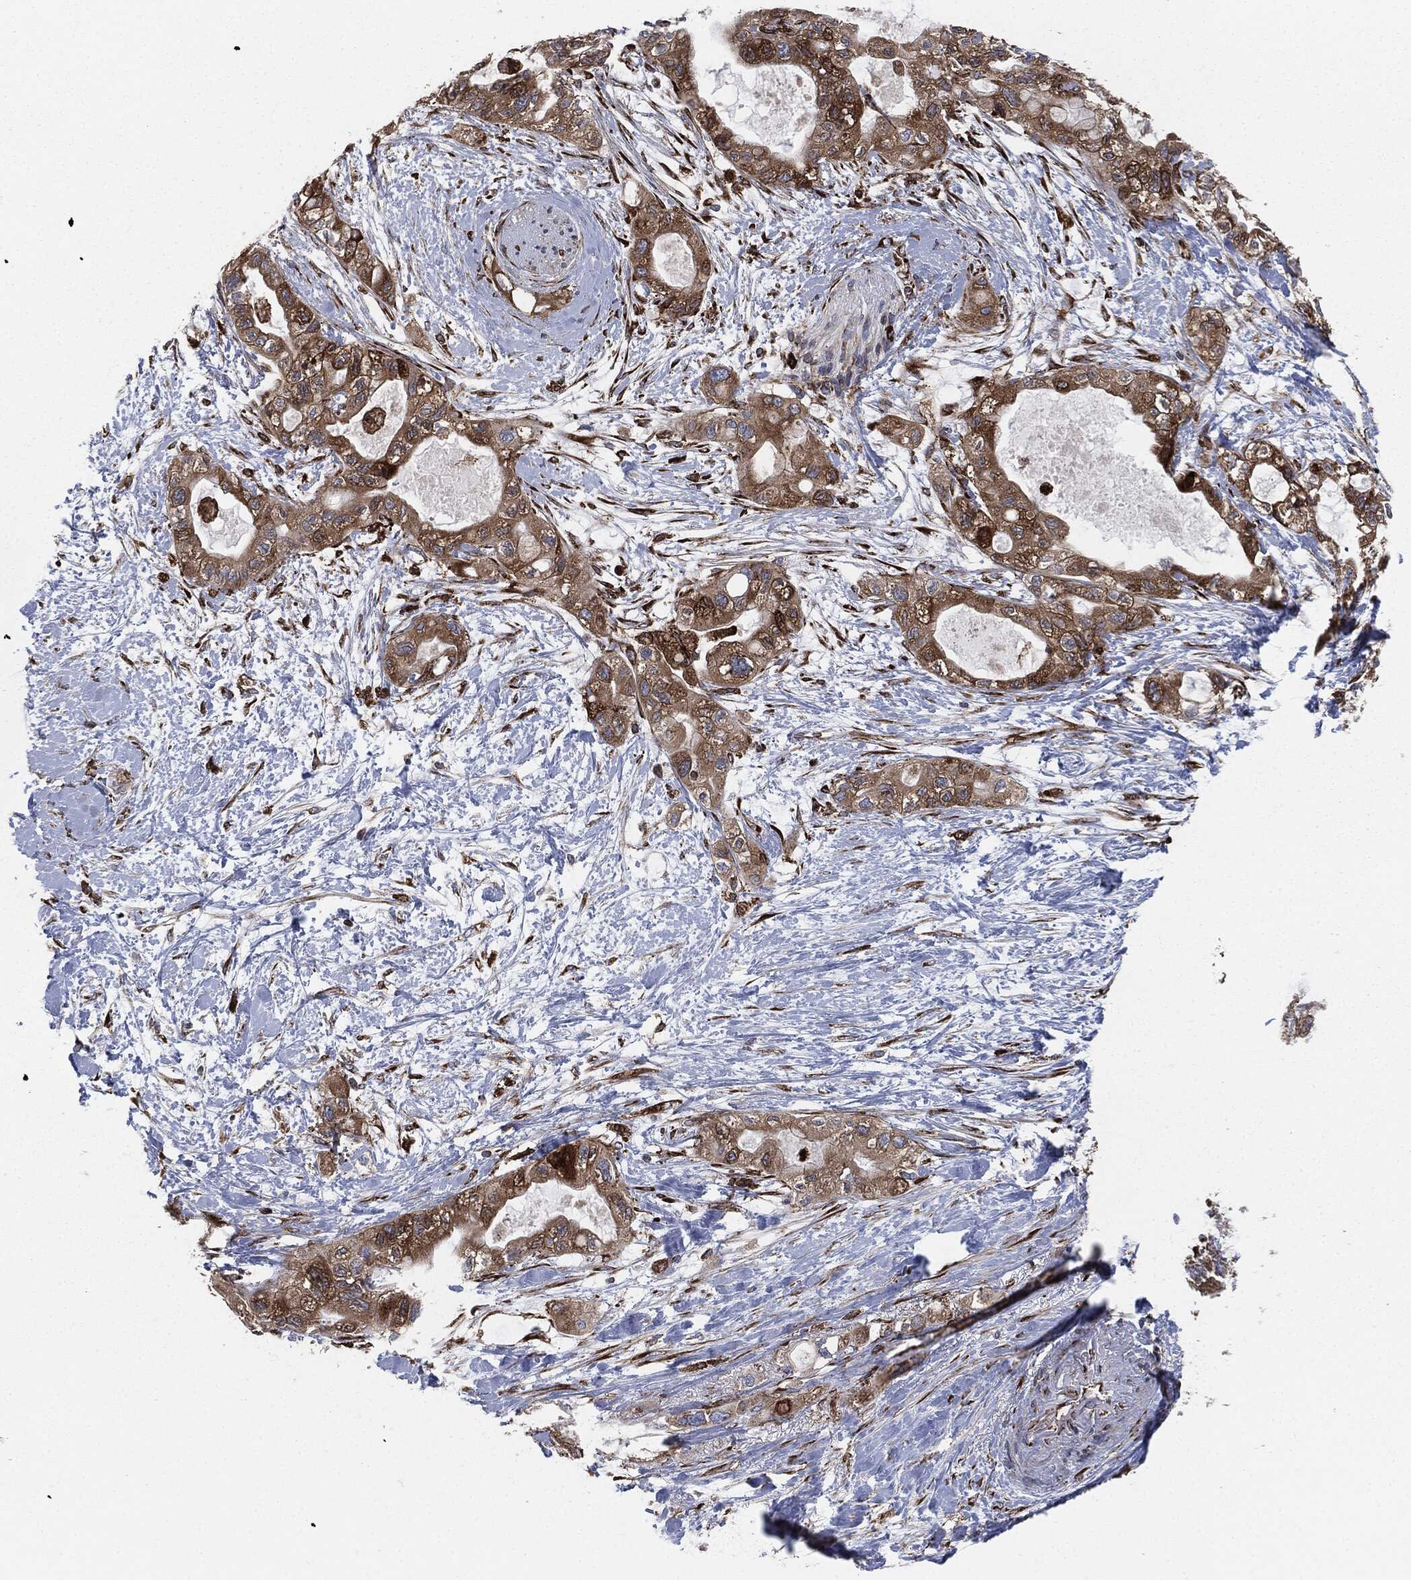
{"staining": {"intensity": "moderate", "quantity": ">75%", "location": "cytoplasmic/membranous"}, "tissue": "pancreatic cancer", "cell_type": "Tumor cells", "image_type": "cancer", "snomed": [{"axis": "morphology", "description": "Adenocarcinoma, NOS"}, {"axis": "topography", "description": "Pancreas"}], "caption": "Tumor cells reveal medium levels of moderate cytoplasmic/membranous expression in about >75% of cells in human adenocarcinoma (pancreatic).", "gene": "CALR", "patient": {"sex": "female", "age": 56}}